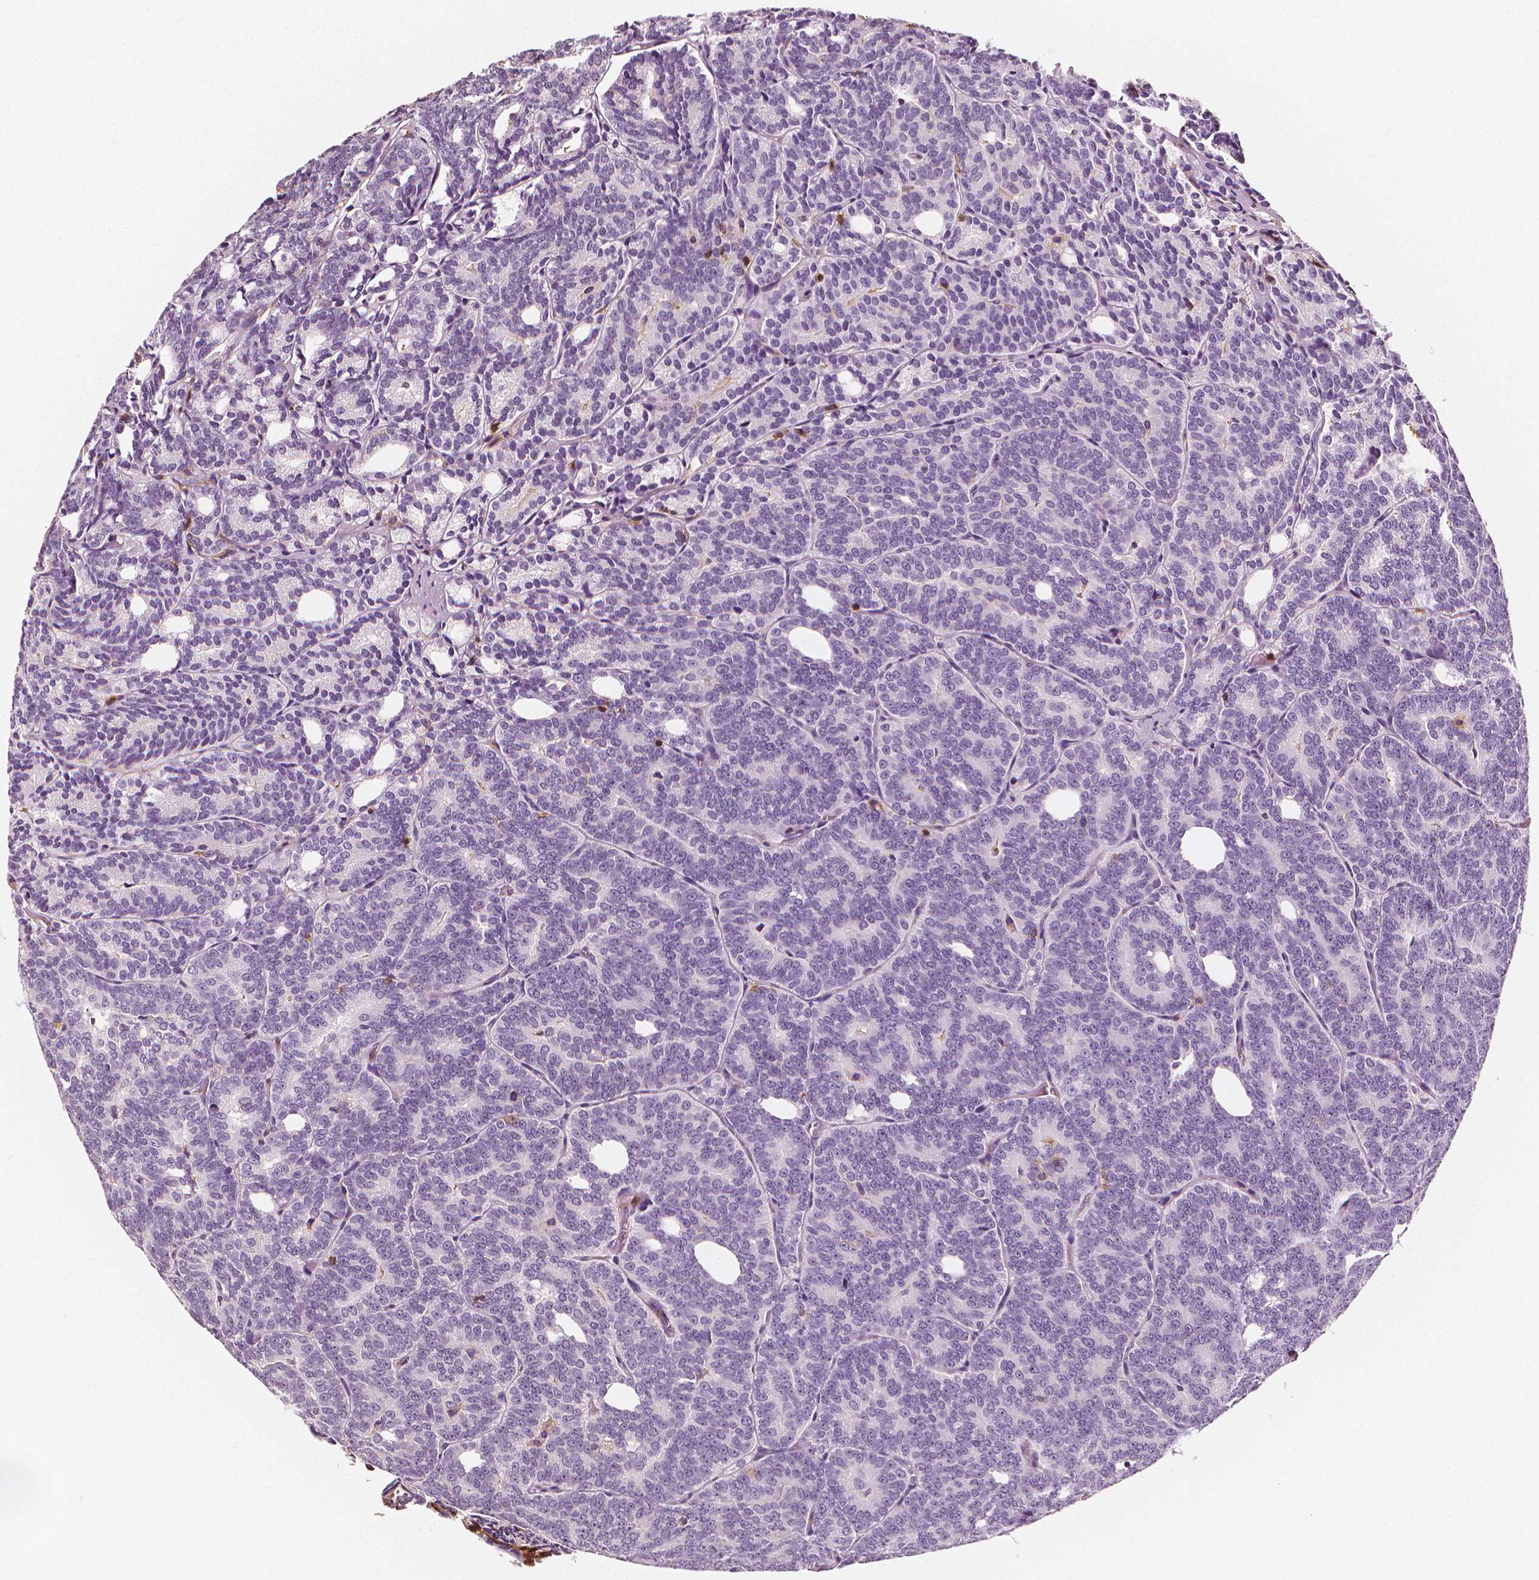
{"staining": {"intensity": "negative", "quantity": "none", "location": "none"}, "tissue": "prostate cancer", "cell_type": "Tumor cells", "image_type": "cancer", "snomed": [{"axis": "morphology", "description": "Adenocarcinoma, High grade"}, {"axis": "topography", "description": "Prostate"}], "caption": "This is a histopathology image of IHC staining of prostate cancer (adenocarcinoma (high-grade)), which shows no expression in tumor cells.", "gene": "PTPRC", "patient": {"sex": "male", "age": 53}}